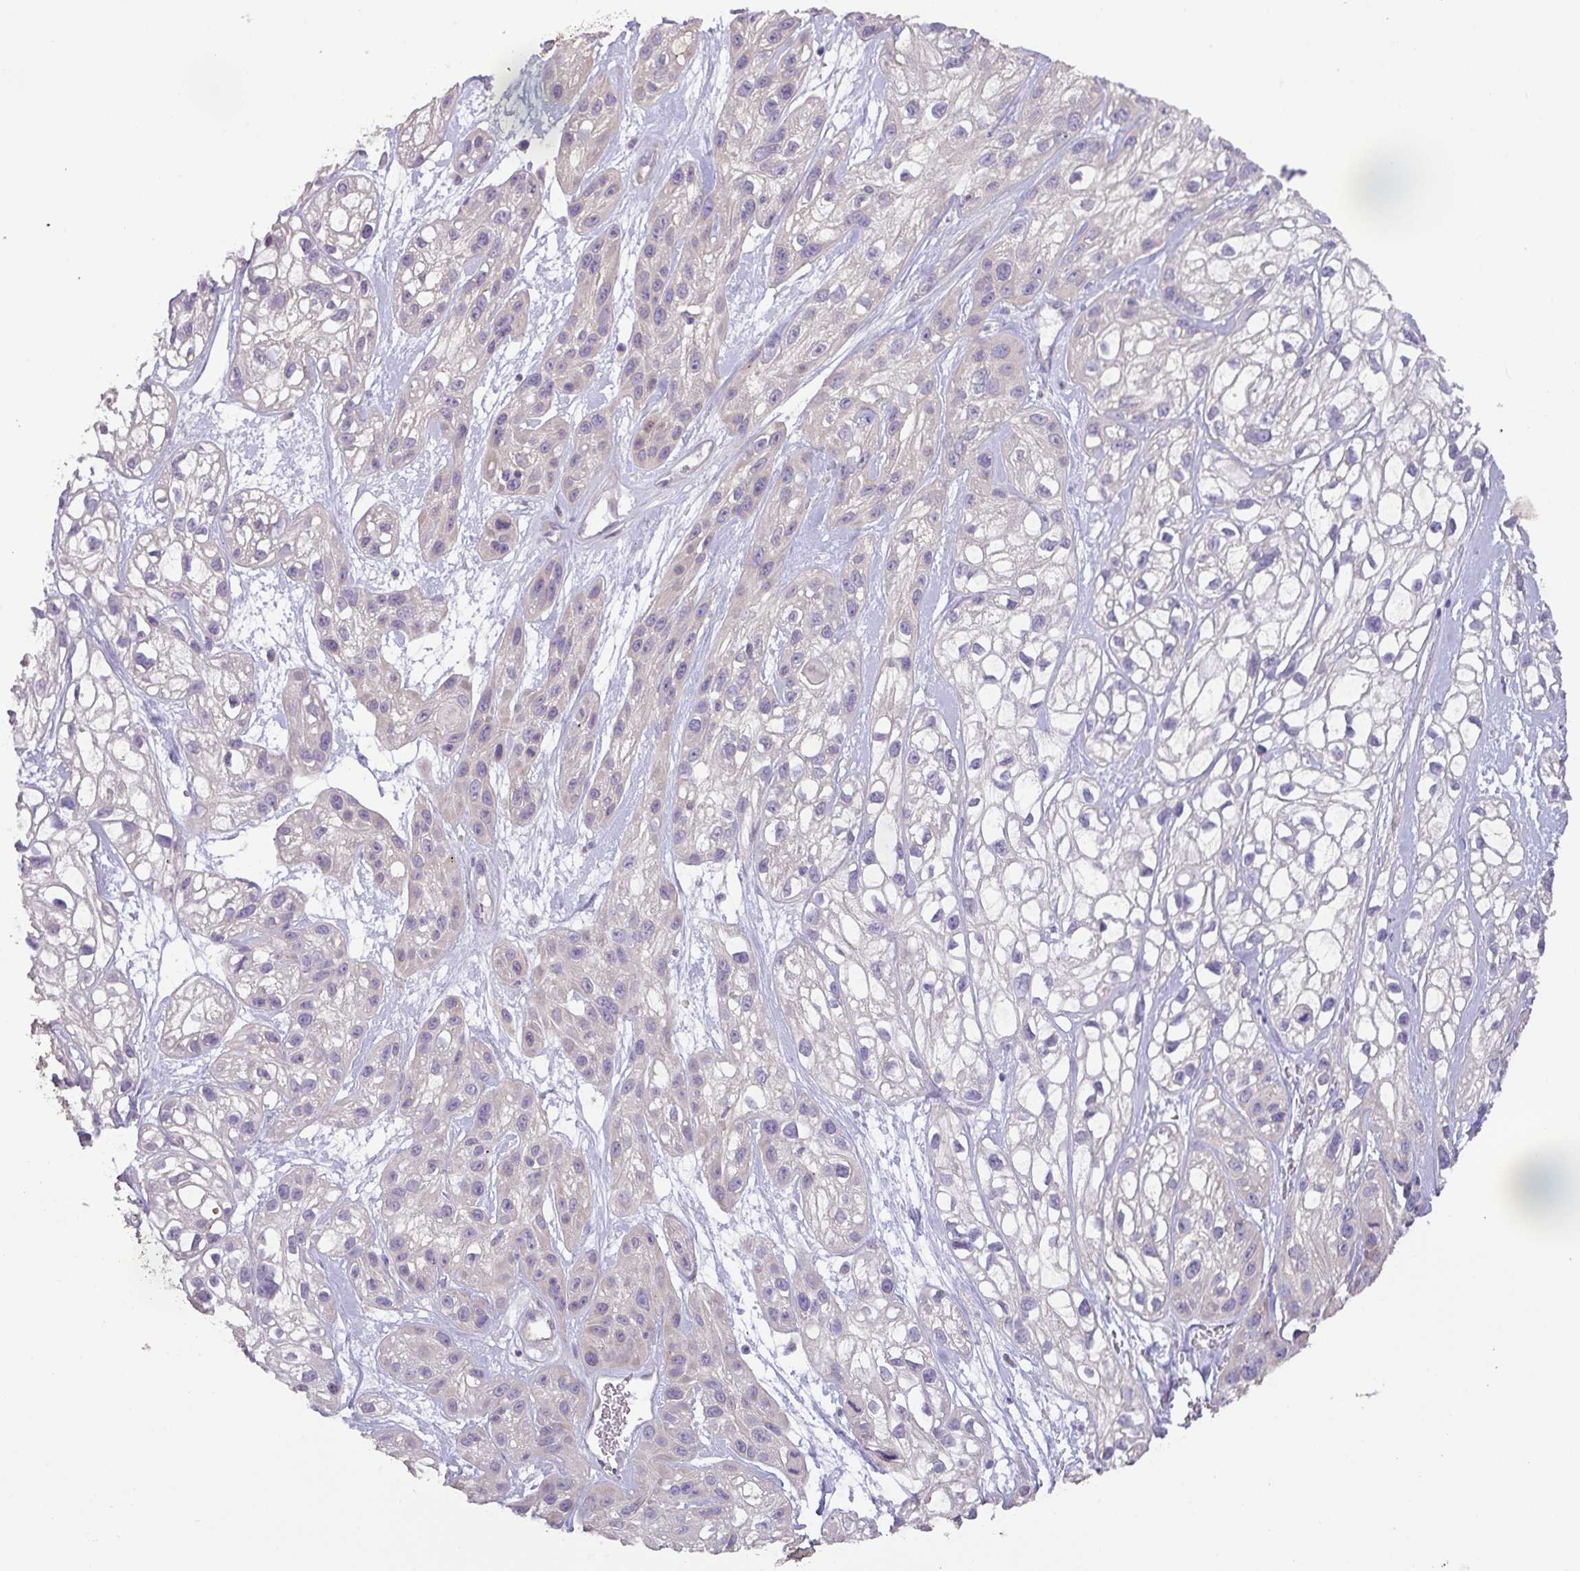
{"staining": {"intensity": "negative", "quantity": "none", "location": "none"}, "tissue": "skin cancer", "cell_type": "Tumor cells", "image_type": "cancer", "snomed": [{"axis": "morphology", "description": "Squamous cell carcinoma, NOS"}, {"axis": "topography", "description": "Skin"}], "caption": "IHC photomicrograph of human skin squamous cell carcinoma stained for a protein (brown), which displays no staining in tumor cells.", "gene": "GALNT12", "patient": {"sex": "male", "age": 82}}